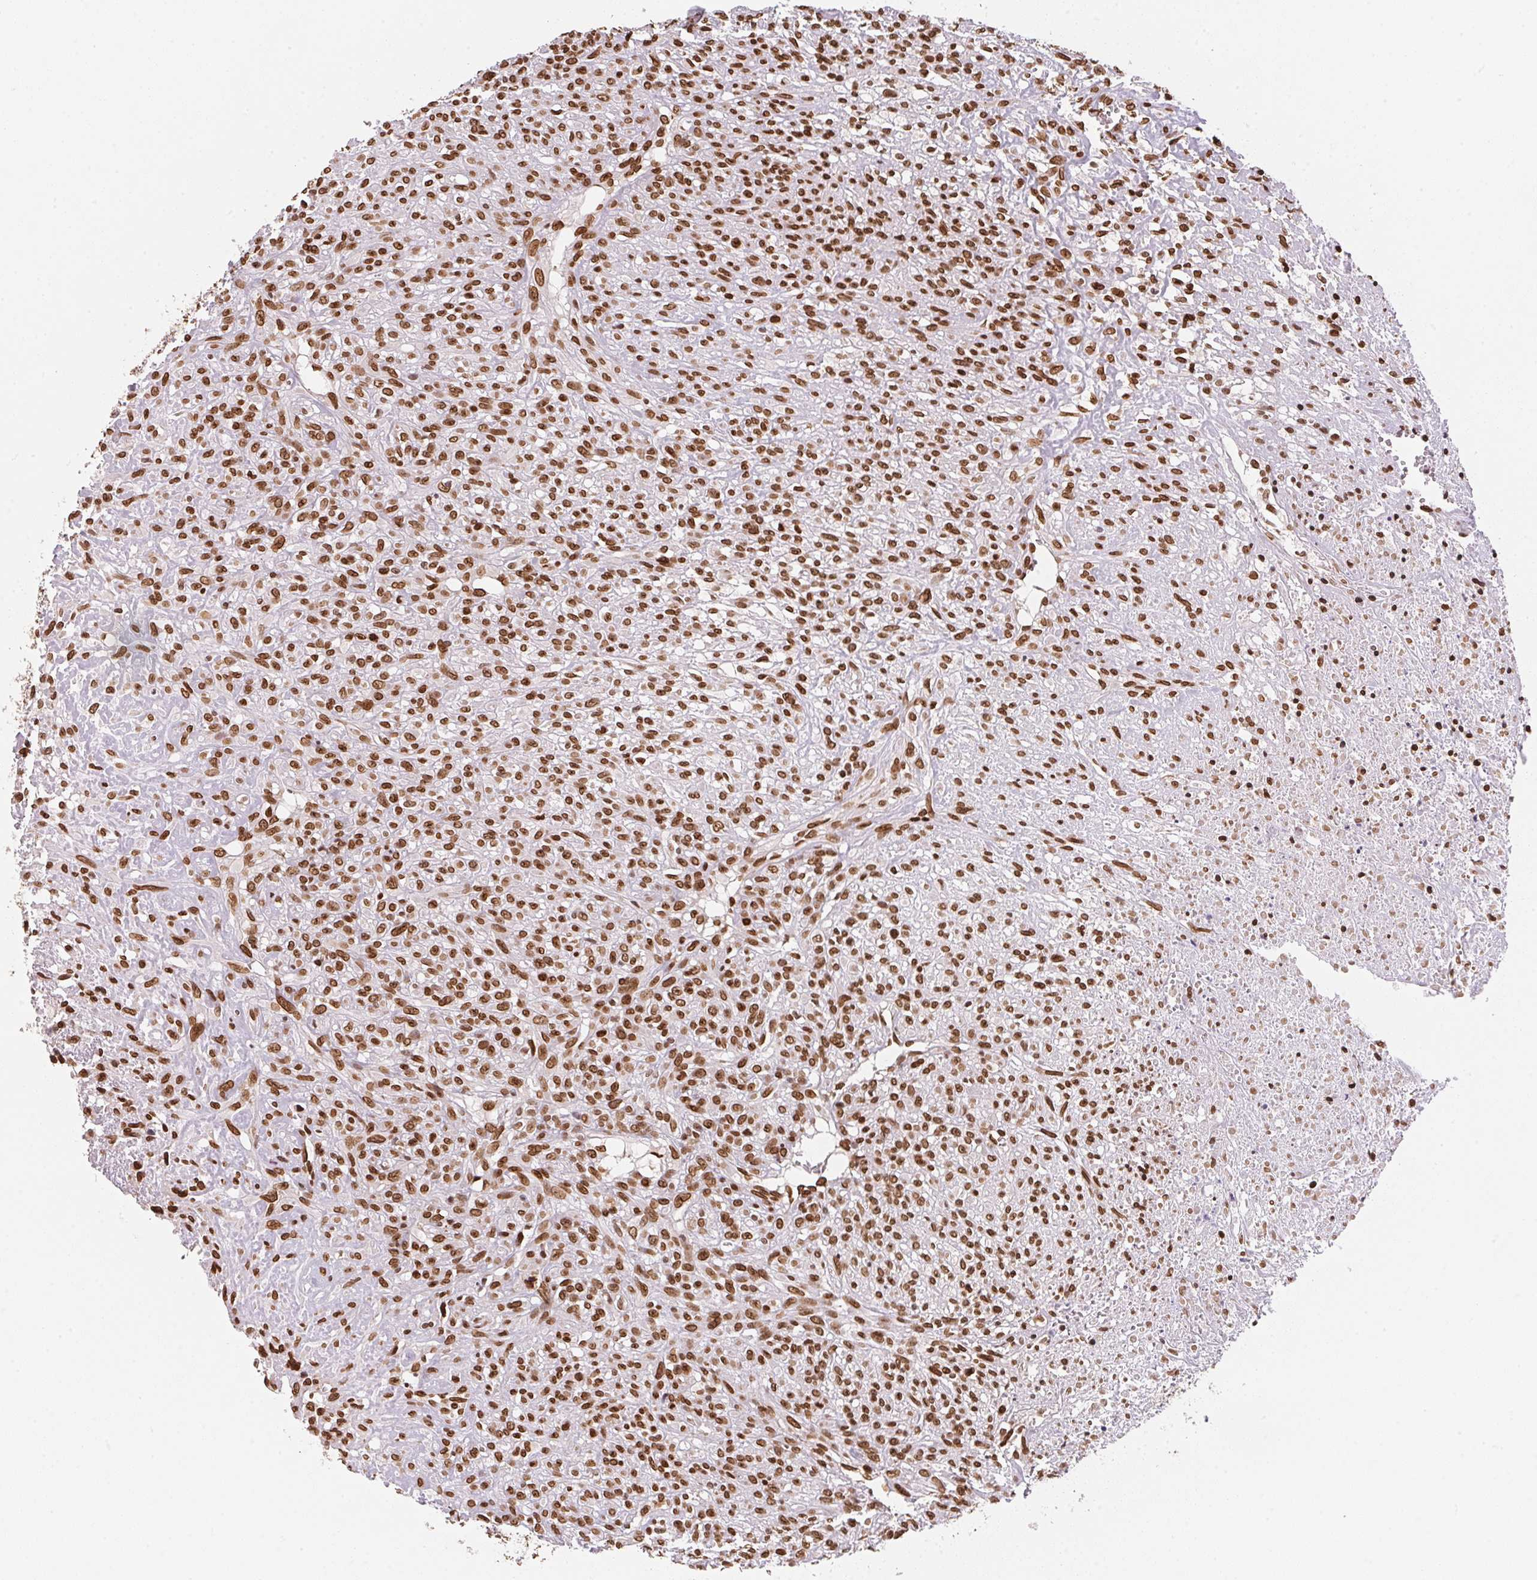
{"staining": {"intensity": "strong", "quantity": ">75%", "location": "cytoplasmic/membranous,nuclear"}, "tissue": "renal cancer", "cell_type": "Tumor cells", "image_type": "cancer", "snomed": [{"axis": "morphology", "description": "Adenocarcinoma, NOS"}, {"axis": "topography", "description": "Kidney"}], "caption": "This image demonstrates IHC staining of human renal adenocarcinoma, with high strong cytoplasmic/membranous and nuclear expression in approximately >75% of tumor cells.", "gene": "SAP30BP", "patient": {"sex": "male", "age": 58}}